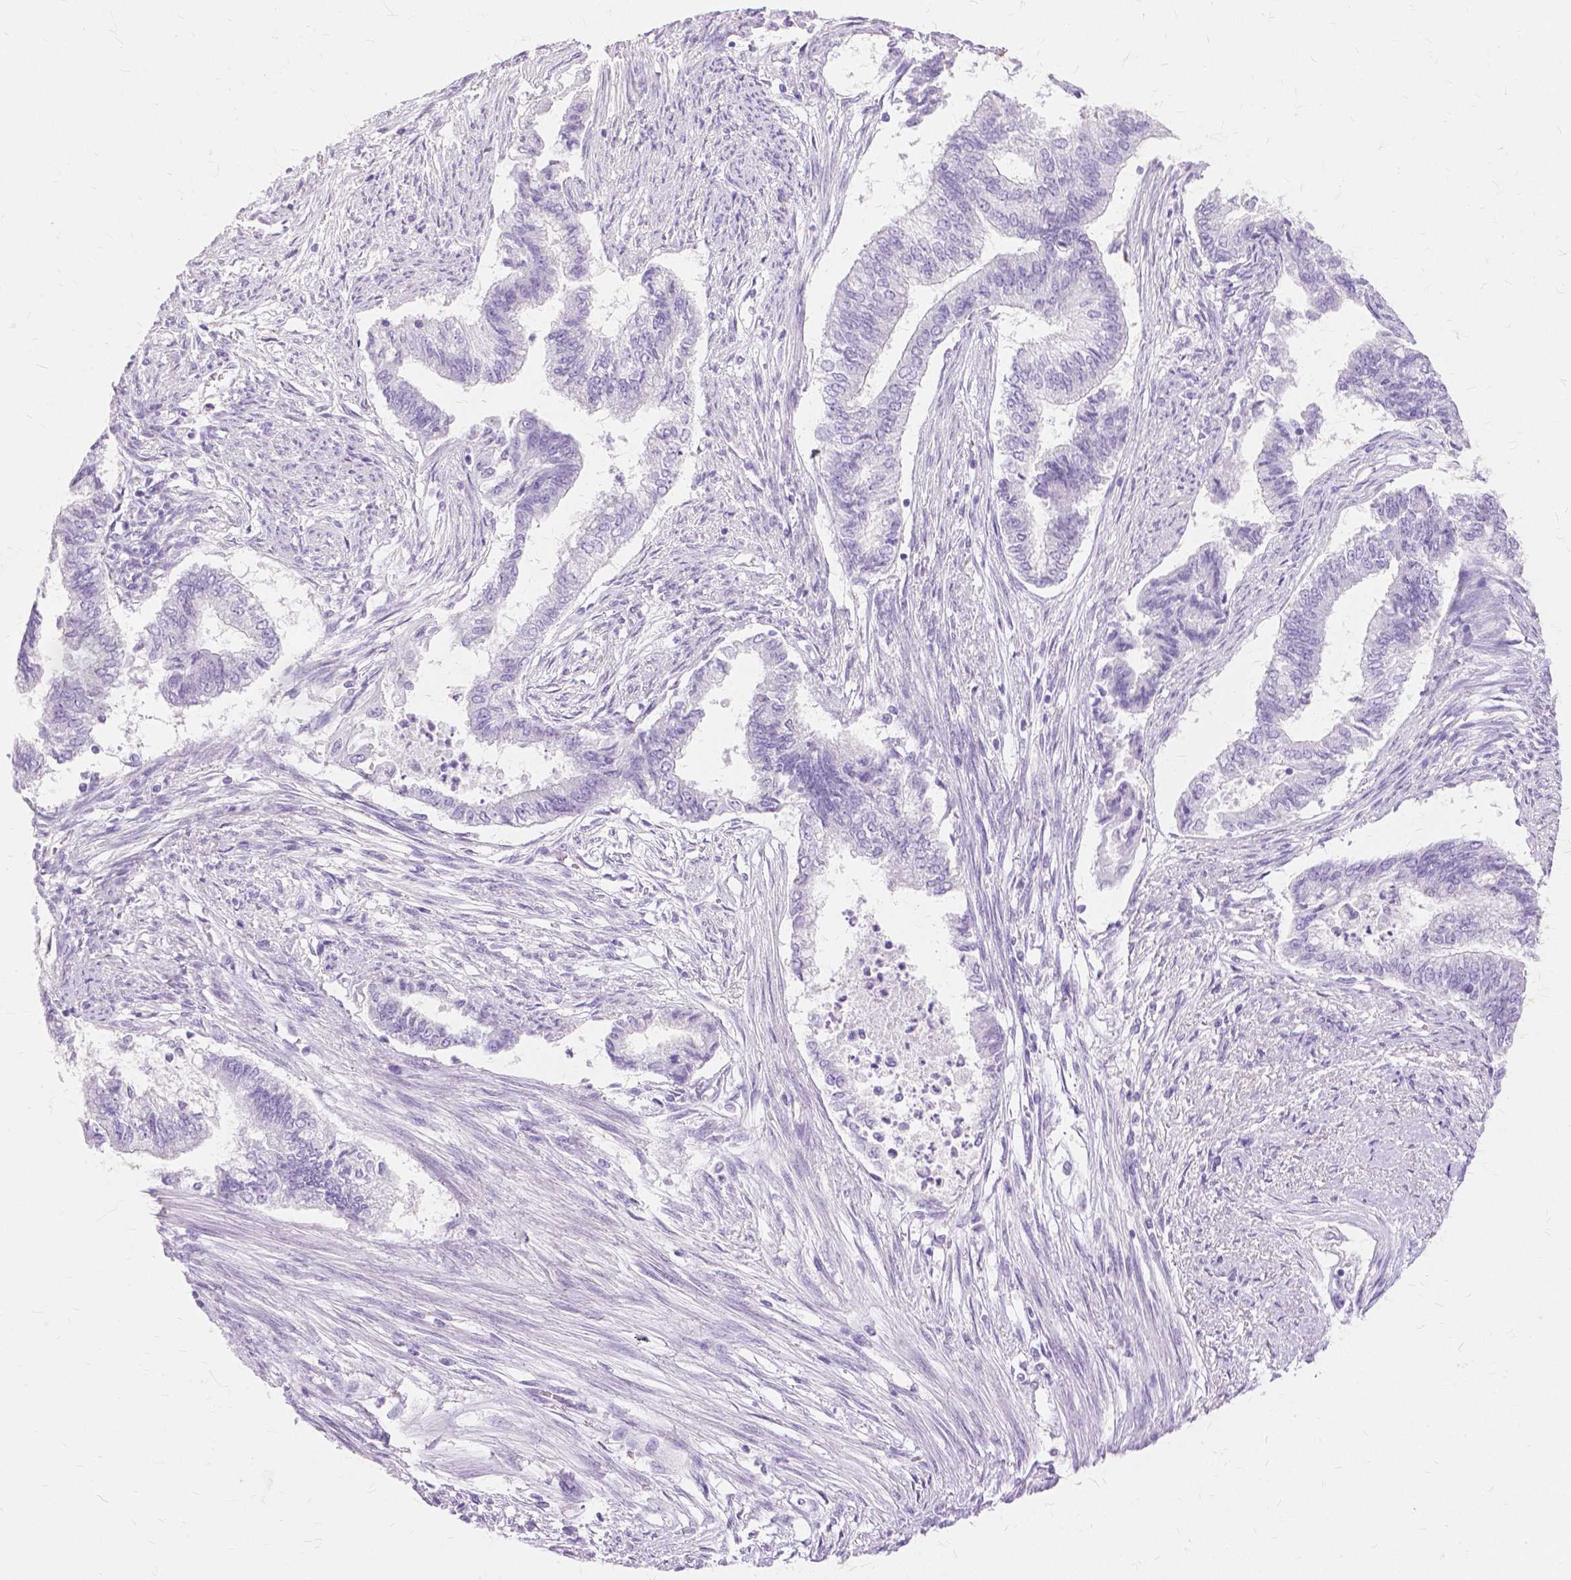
{"staining": {"intensity": "negative", "quantity": "none", "location": "none"}, "tissue": "endometrial cancer", "cell_type": "Tumor cells", "image_type": "cancer", "snomed": [{"axis": "morphology", "description": "Adenocarcinoma, NOS"}, {"axis": "topography", "description": "Endometrium"}], "caption": "DAB (3,3'-diaminobenzidine) immunohistochemical staining of human endometrial cancer reveals no significant staining in tumor cells.", "gene": "TGM1", "patient": {"sex": "female", "age": 65}}